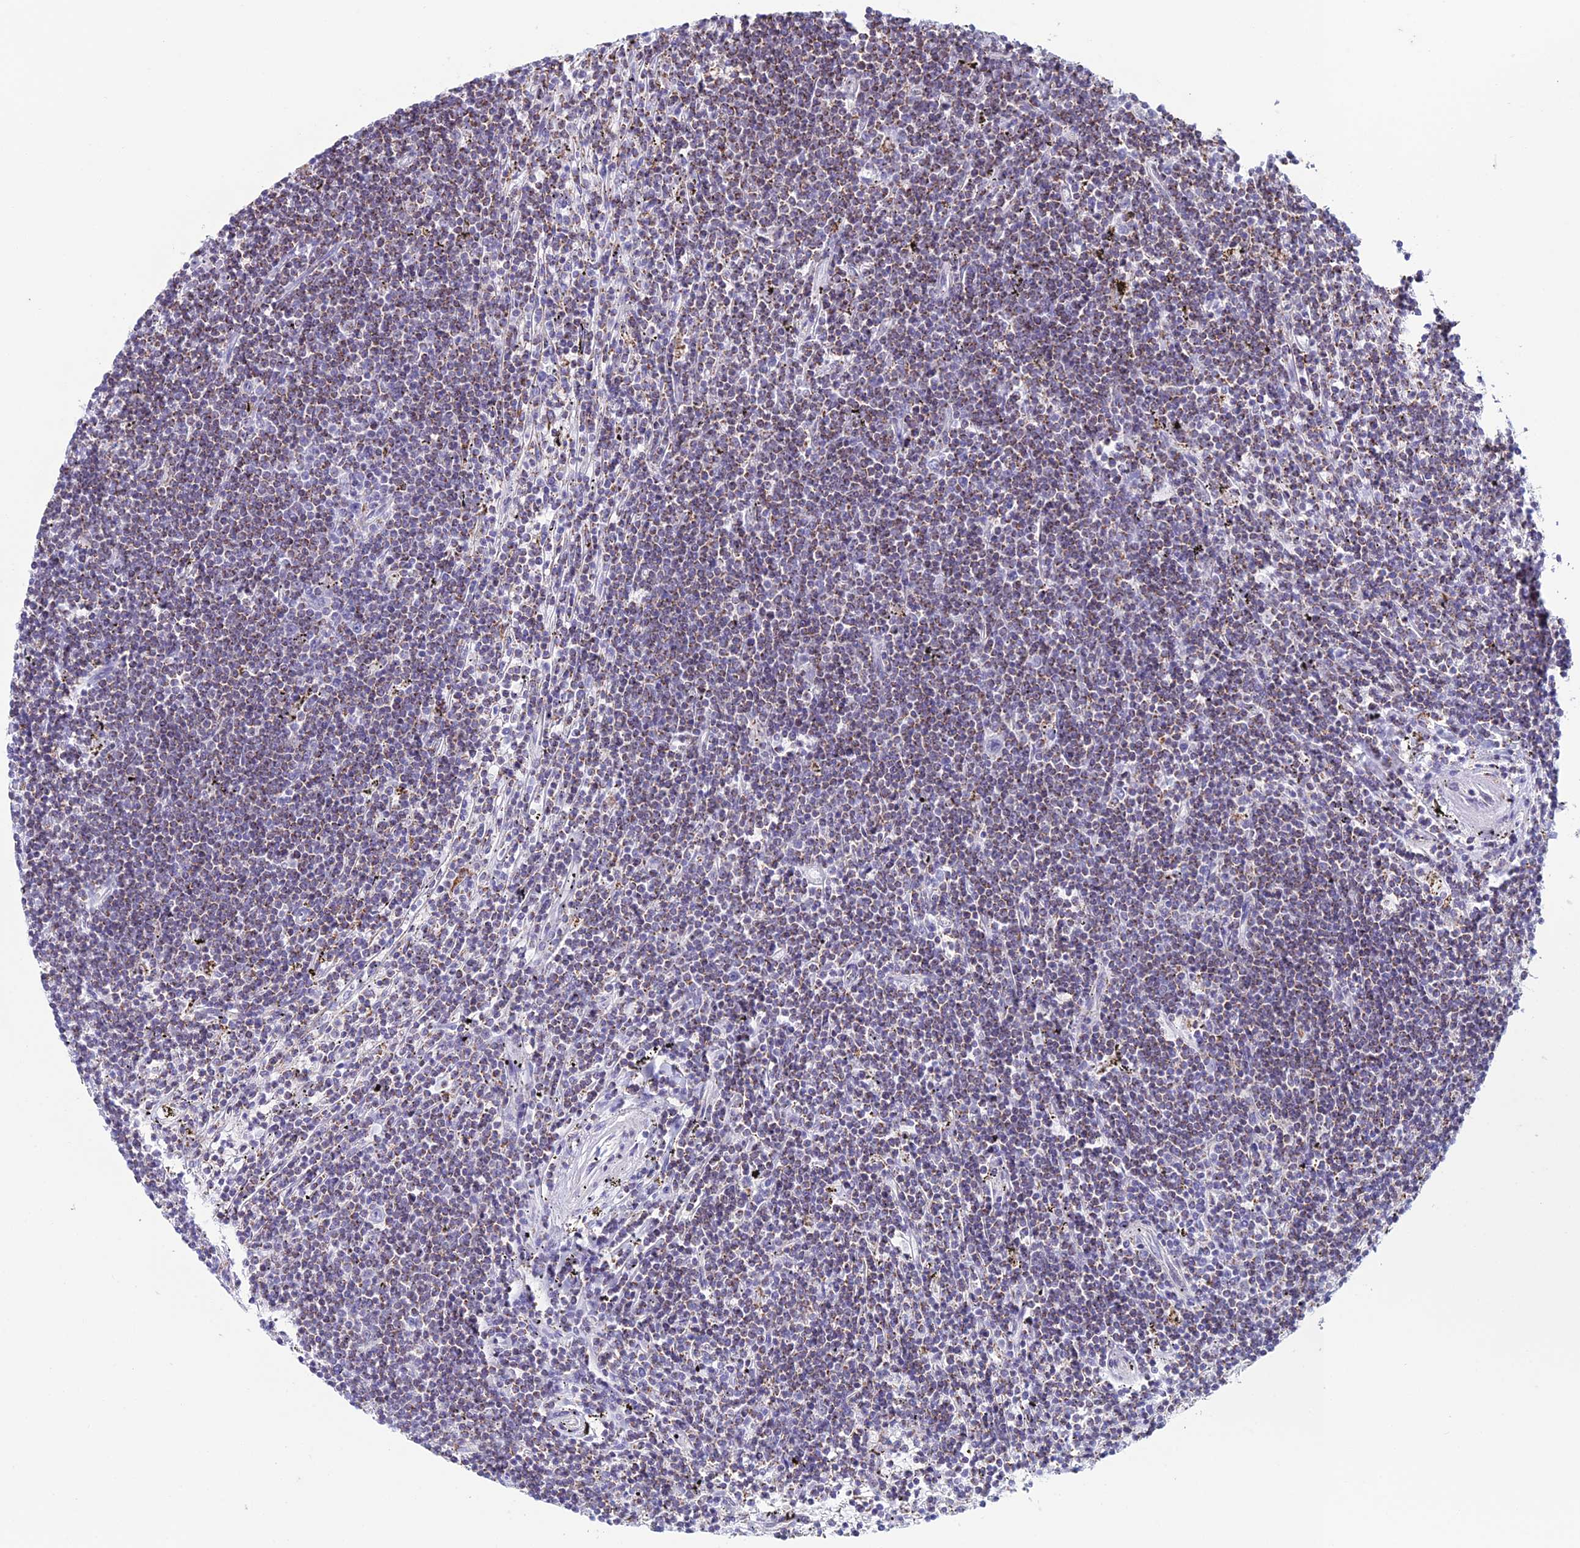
{"staining": {"intensity": "moderate", "quantity": "25%-75%", "location": "cytoplasmic/membranous"}, "tissue": "lymphoma", "cell_type": "Tumor cells", "image_type": "cancer", "snomed": [{"axis": "morphology", "description": "Malignant lymphoma, non-Hodgkin's type, Low grade"}, {"axis": "topography", "description": "Spleen"}], "caption": "About 25%-75% of tumor cells in low-grade malignant lymphoma, non-Hodgkin's type reveal moderate cytoplasmic/membranous protein expression as visualized by brown immunohistochemical staining.", "gene": "ZNG1B", "patient": {"sex": "male", "age": 76}}